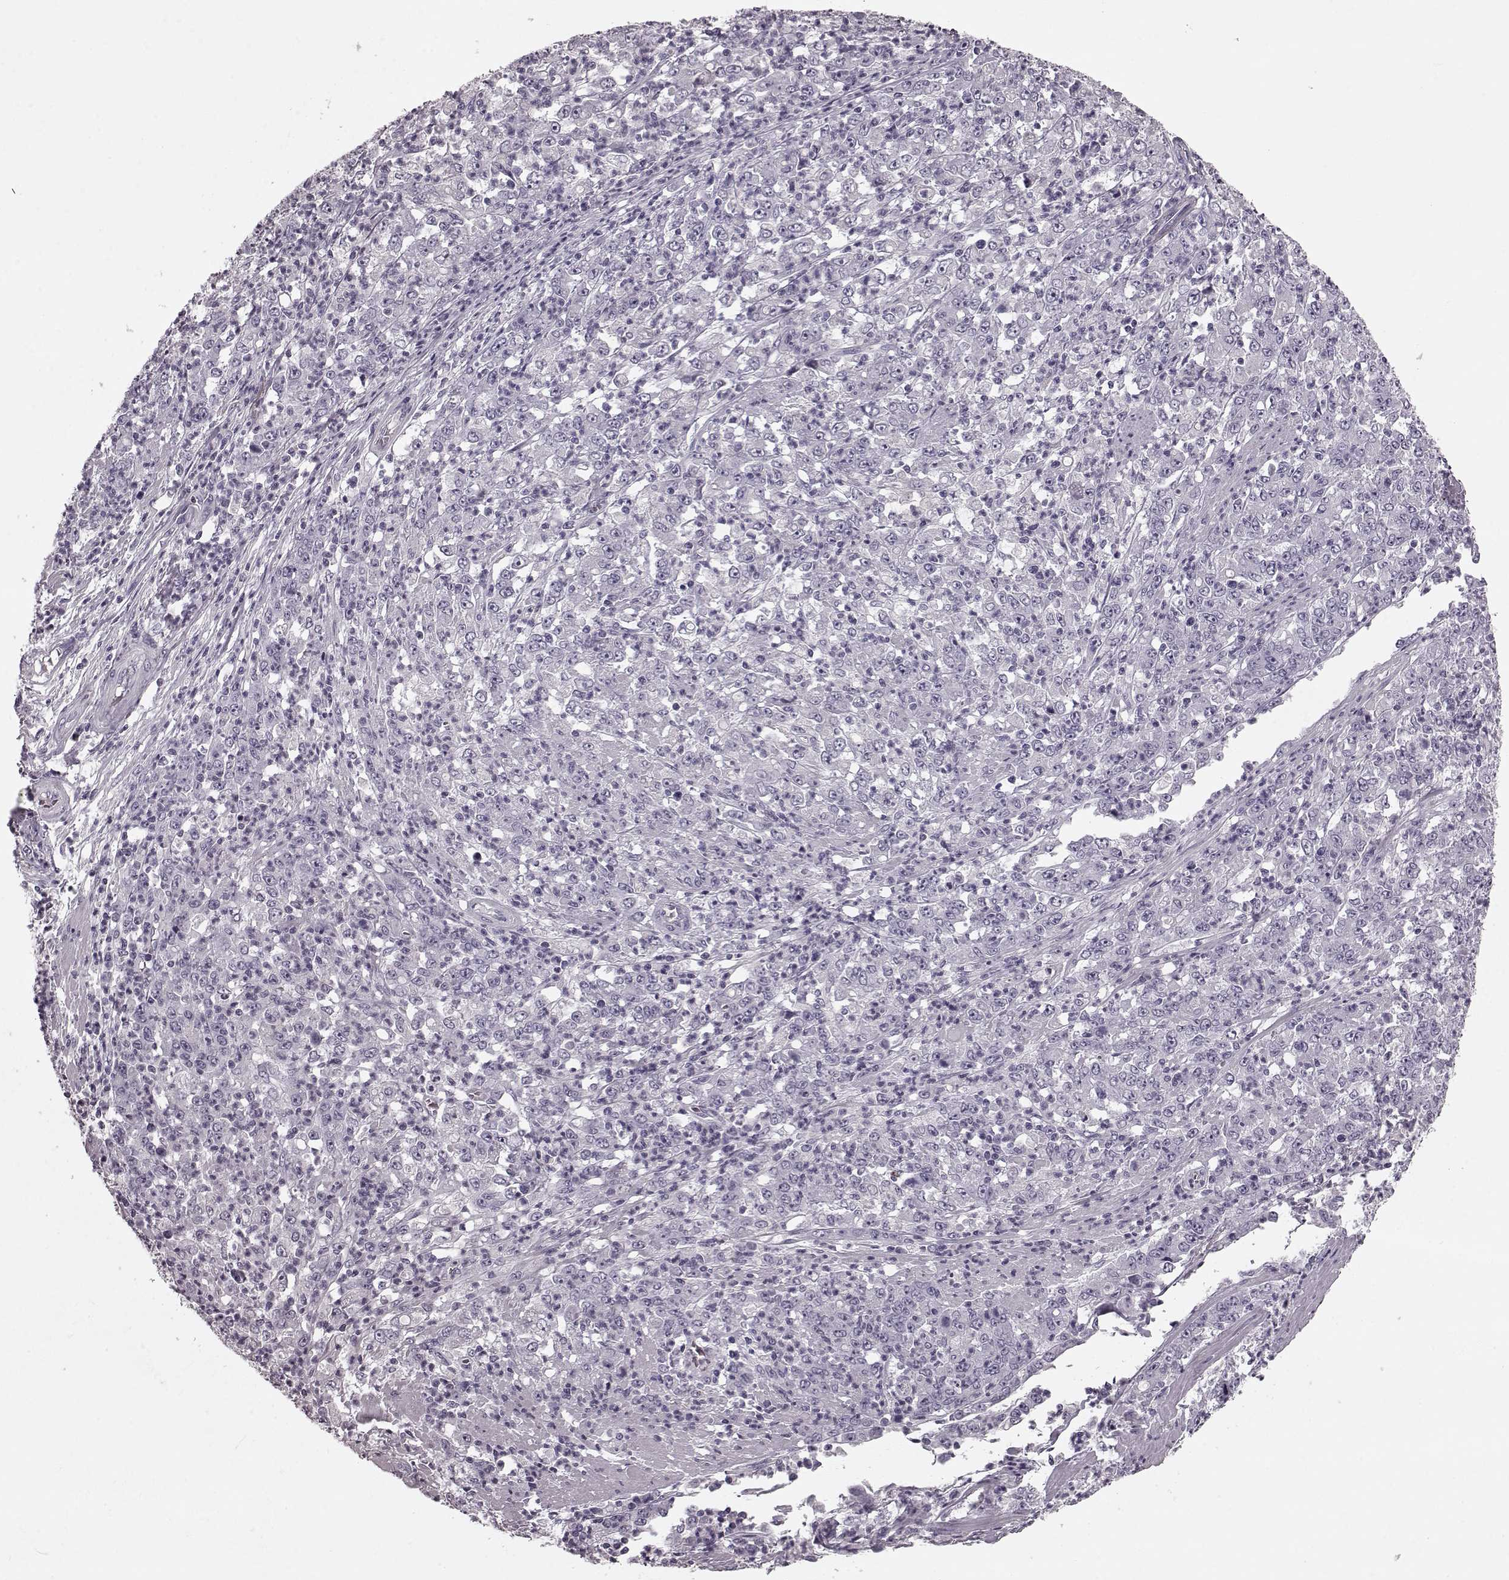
{"staining": {"intensity": "negative", "quantity": "none", "location": "none"}, "tissue": "stomach cancer", "cell_type": "Tumor cells", "image_type": "cancer", "snomed": [{"axis": "morphology", "description": "Adenocarcinoma, NOS"}, {"axis": "topography", "description": "Stomach, lower"}], "caption": "Photomicrograph shows no significant protein positivity in tumor cells of stomach cancer. (DAB (3,3'-diaminobenzidine) IHC visualized using brightfield microscopy, high magnification).", "gene": "CST7", "patient": {"sex": "female", "age": 71}}